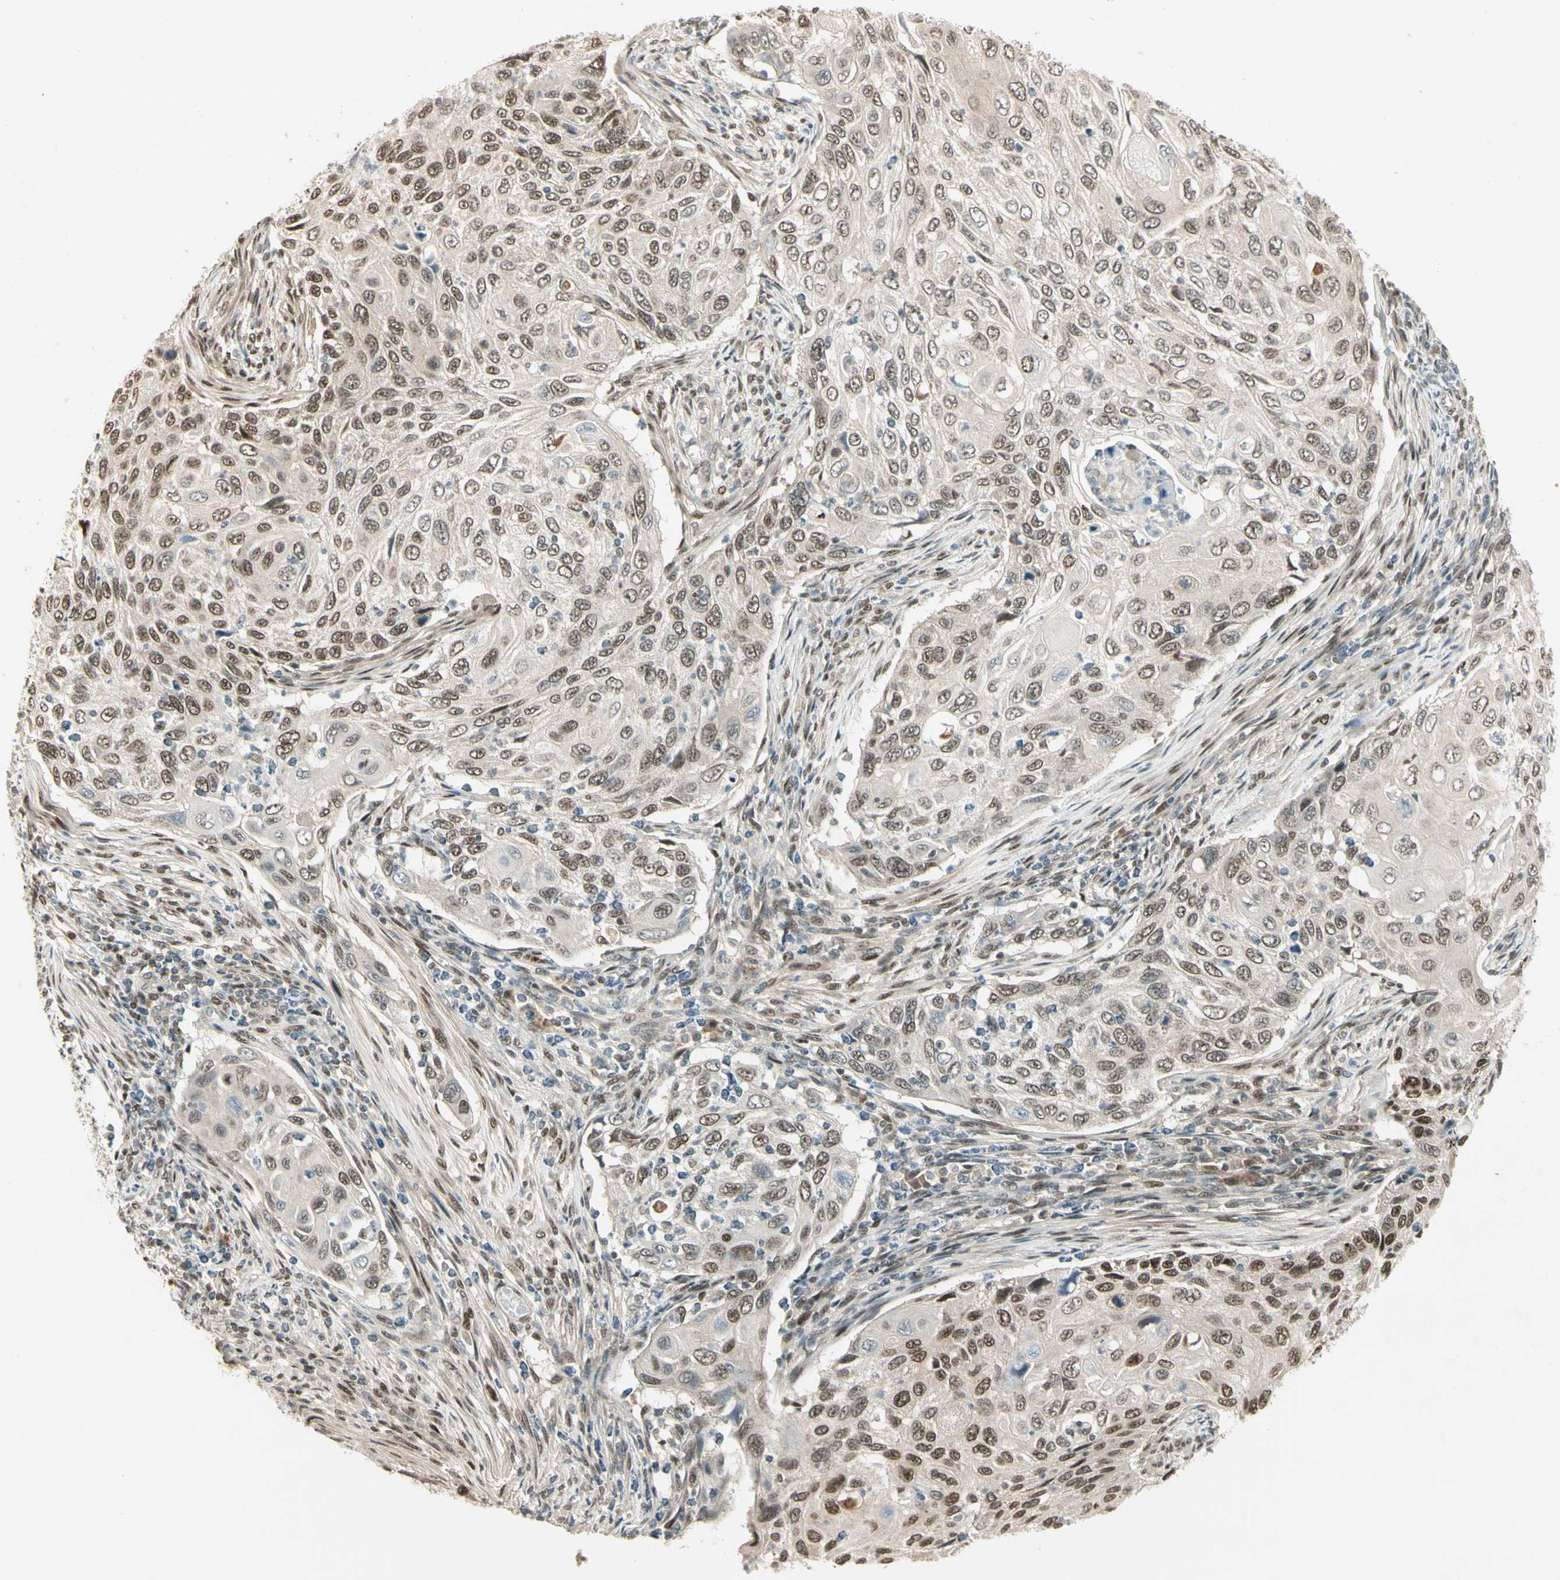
{"staining": {"intensity": "moderate", "quantity": ">75%", "location": "nuclear"}, "tissue": "cervical cancer", "cell_type": "Tumor cells", "image_type": "cancer", "snomed": [{"axis": "morphology", "description": "Squamous cell carcinoma, NOS"}, {"axis": "topography", "description": "Cervix"}], "caption": "Squamous cell carcinoma (cervical) stained with DAB (3,3'-diaminobenzidine) IHC displays medium levels of moderate nuclear staining in about >75% of tumor cells. (DAB IHC, brown staining for protein, blue staining for nuclei).", "gene": "GTF3A", "patient": {"sex": "female", "age": 70}}